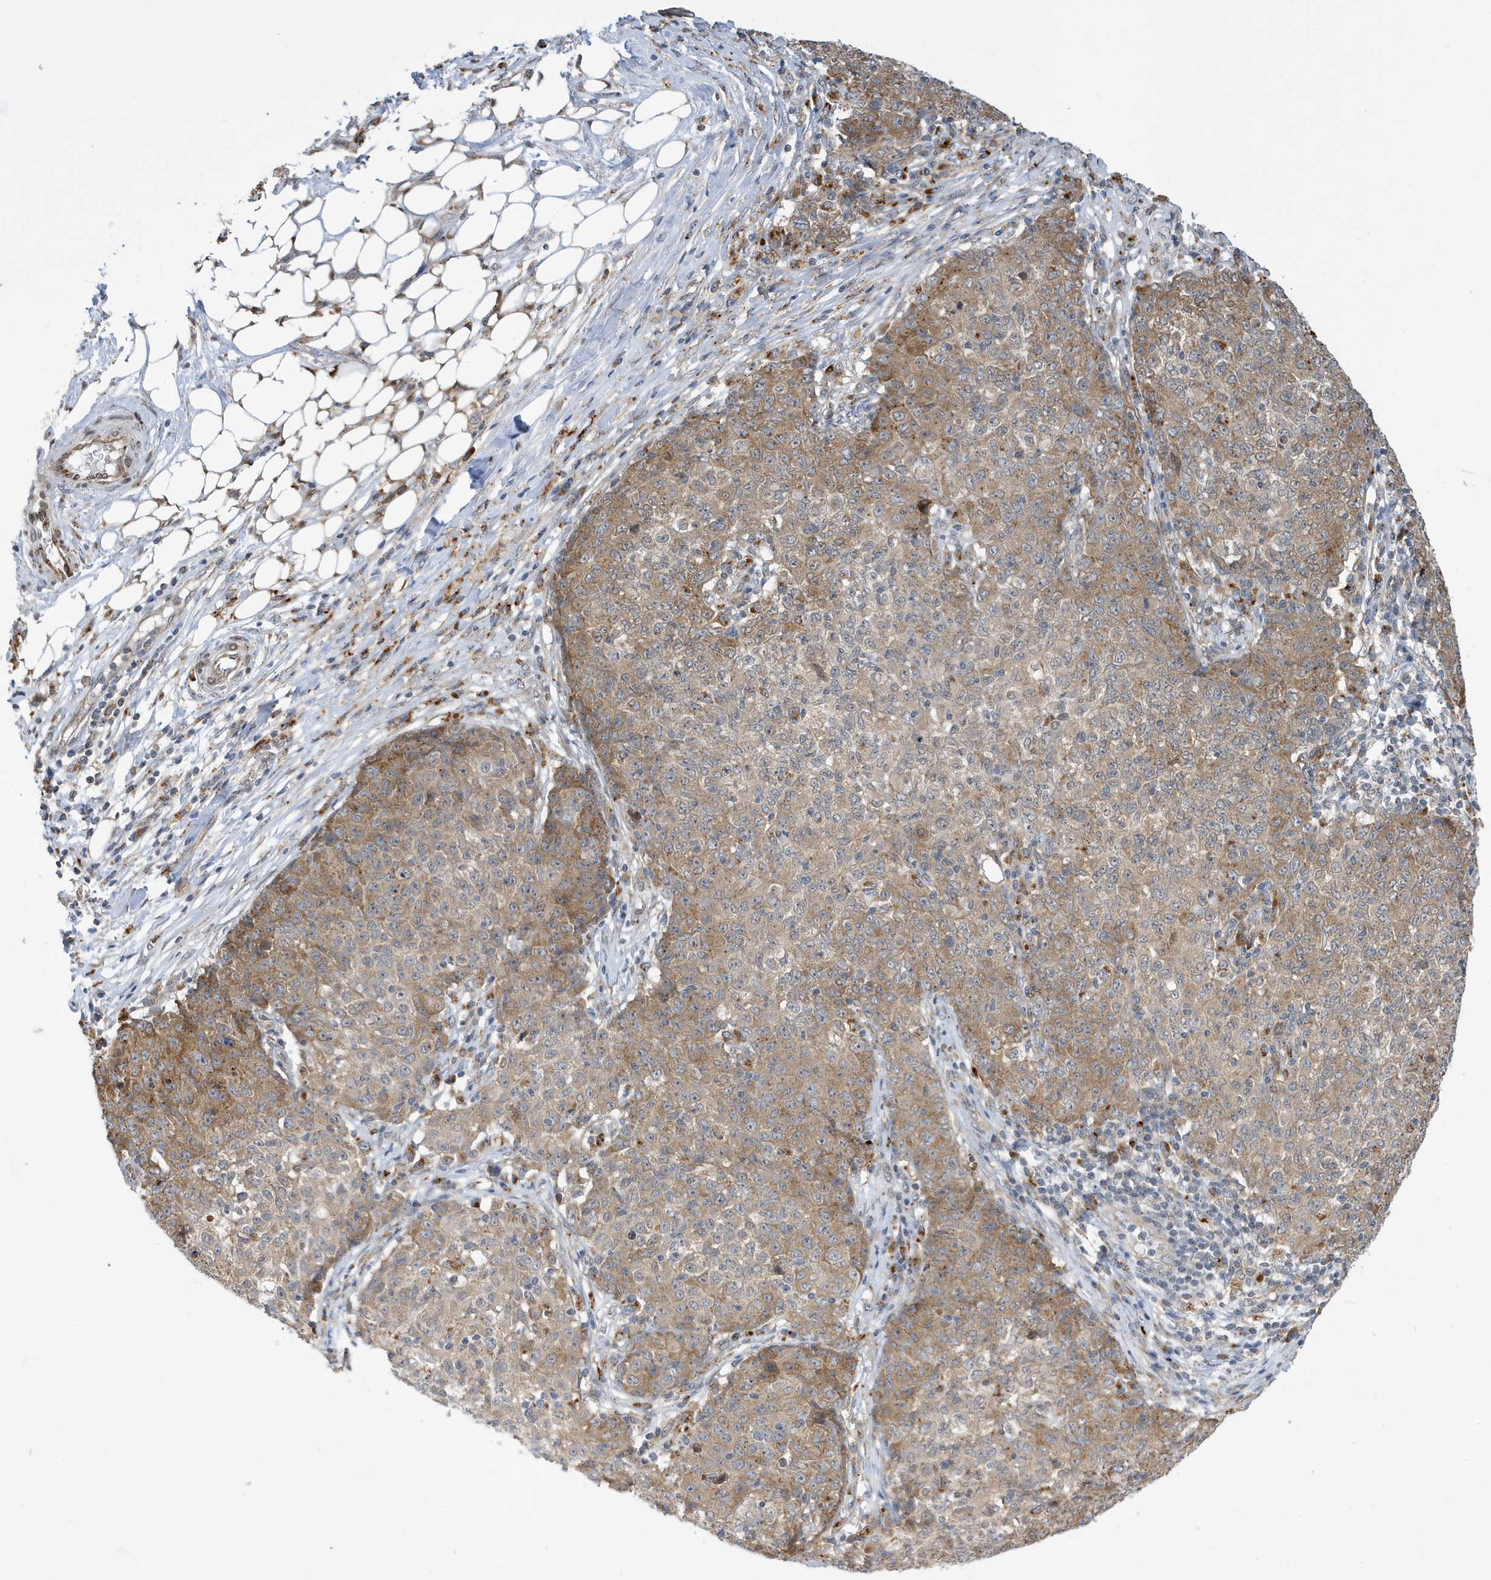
{"staining": {"intensity": "moderate", "quantity": ">75%", "location": "cytoplasmic/membranous"}, "tissue": "ovarian cancer", "cell_type": "Tumor cells", "image_type": "cancer", "snomed": [{"axis": "morphology", "description": "Carcinoma, endometroid"}, {"axis": "topography", "description": "Ovary"}], "caption": "The immunohistochemical stain shows moderate cytoplasmic/membranous staining in tumor cells of endometroid carcinoma (ovarian) tissue.", "gene": "ZNF507", "patient": {"sex": "female", "age": 42}}